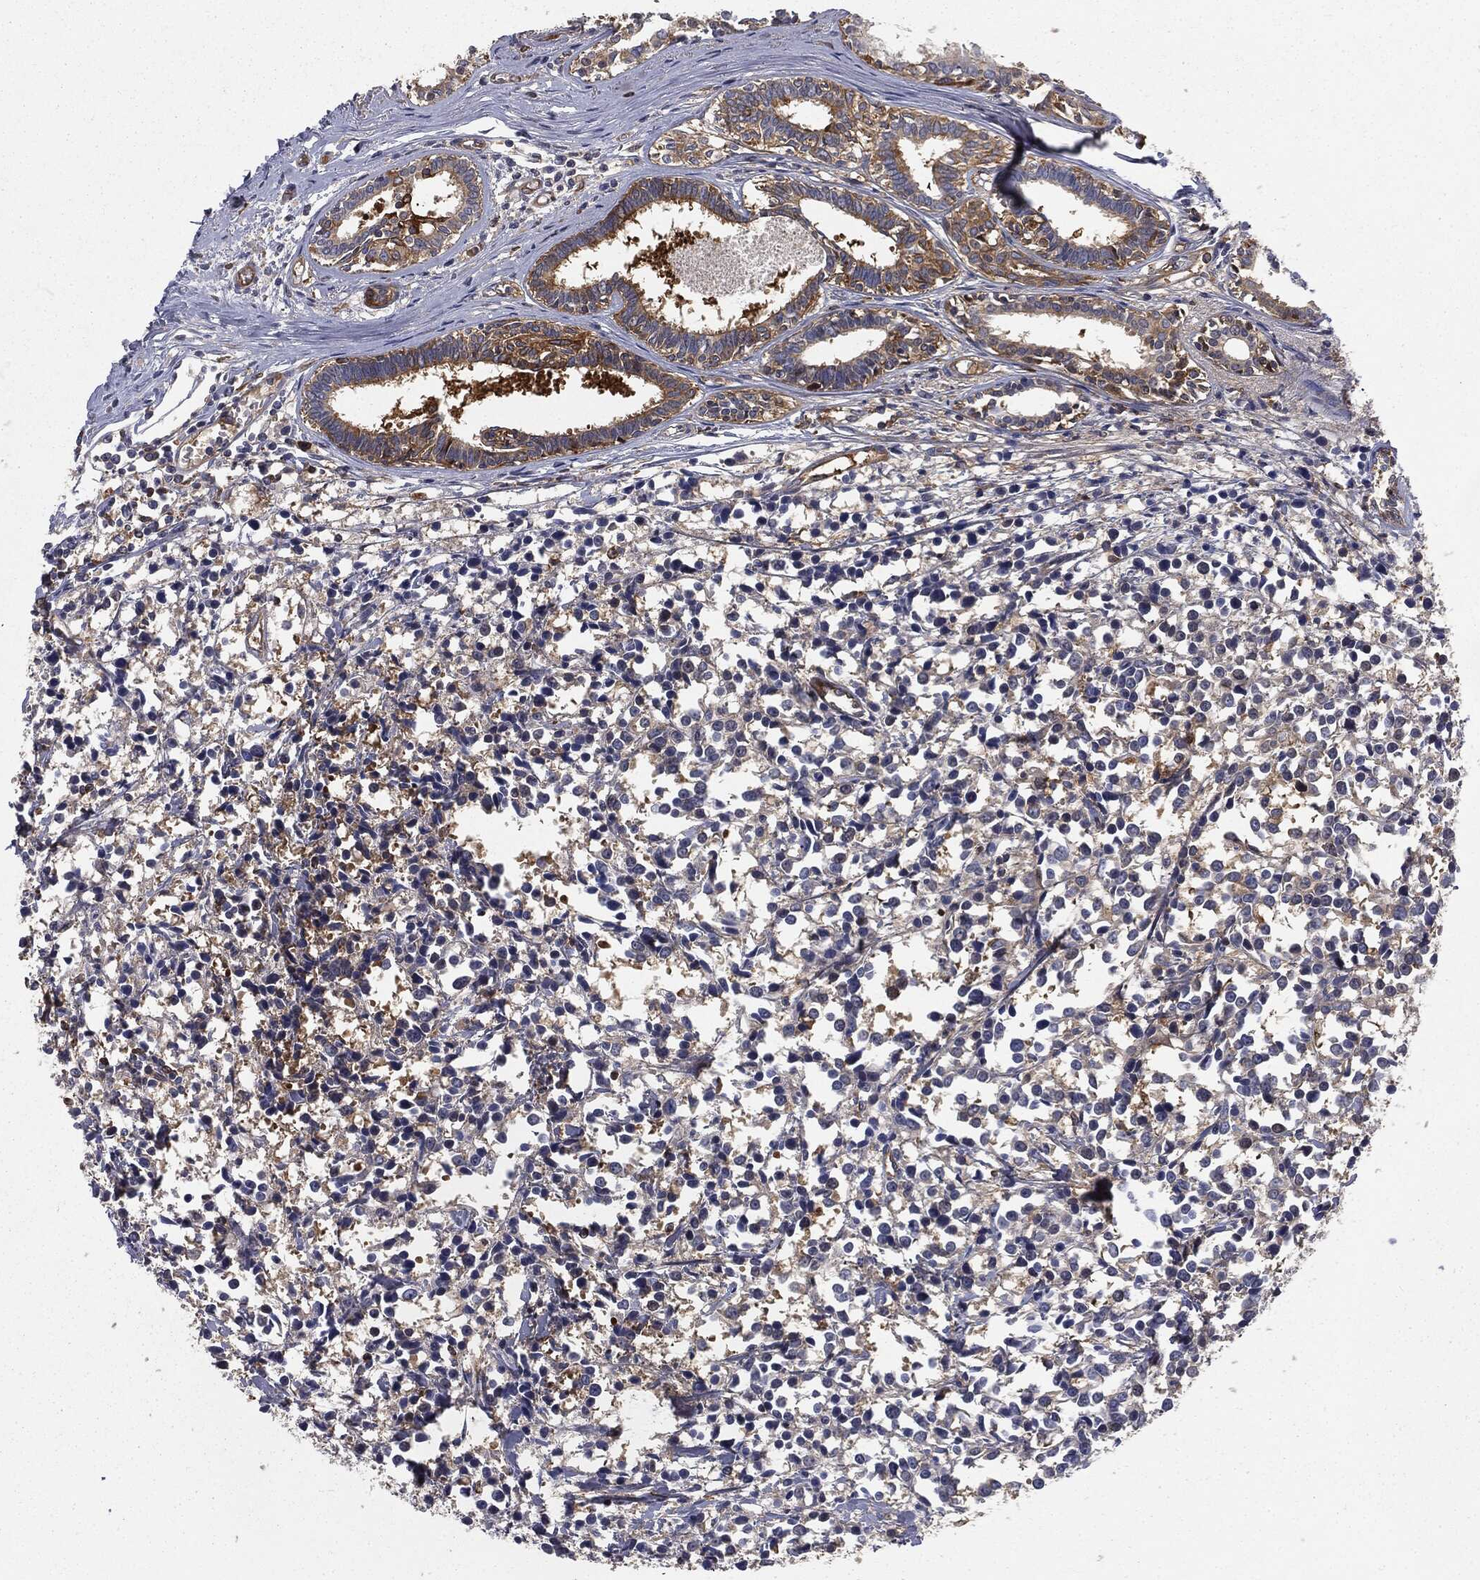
{"staining": {"intensity": "moderate", "quantity": ">75%", "location": "cytoplasmic/membranous"}, "tissue": "breast cancer", "cell_type": "Tumor cells", "image_type": "cancer", "snomed": [{"axis": "morphology", "description": "Duct carcinoma"}, {"axis": "topography", "description": "Breast"}], "caption": "Immunohistochemical staining of human breast cancer displays medium levels of moderate cytoplasmic/membranous protein expression in approximately >75% of tumor cells. The protein of interest is shown in brown color, while the nuclei are stained blue.", "gene": "GNB5", "patient": {"sex": "female", "age": 80}}